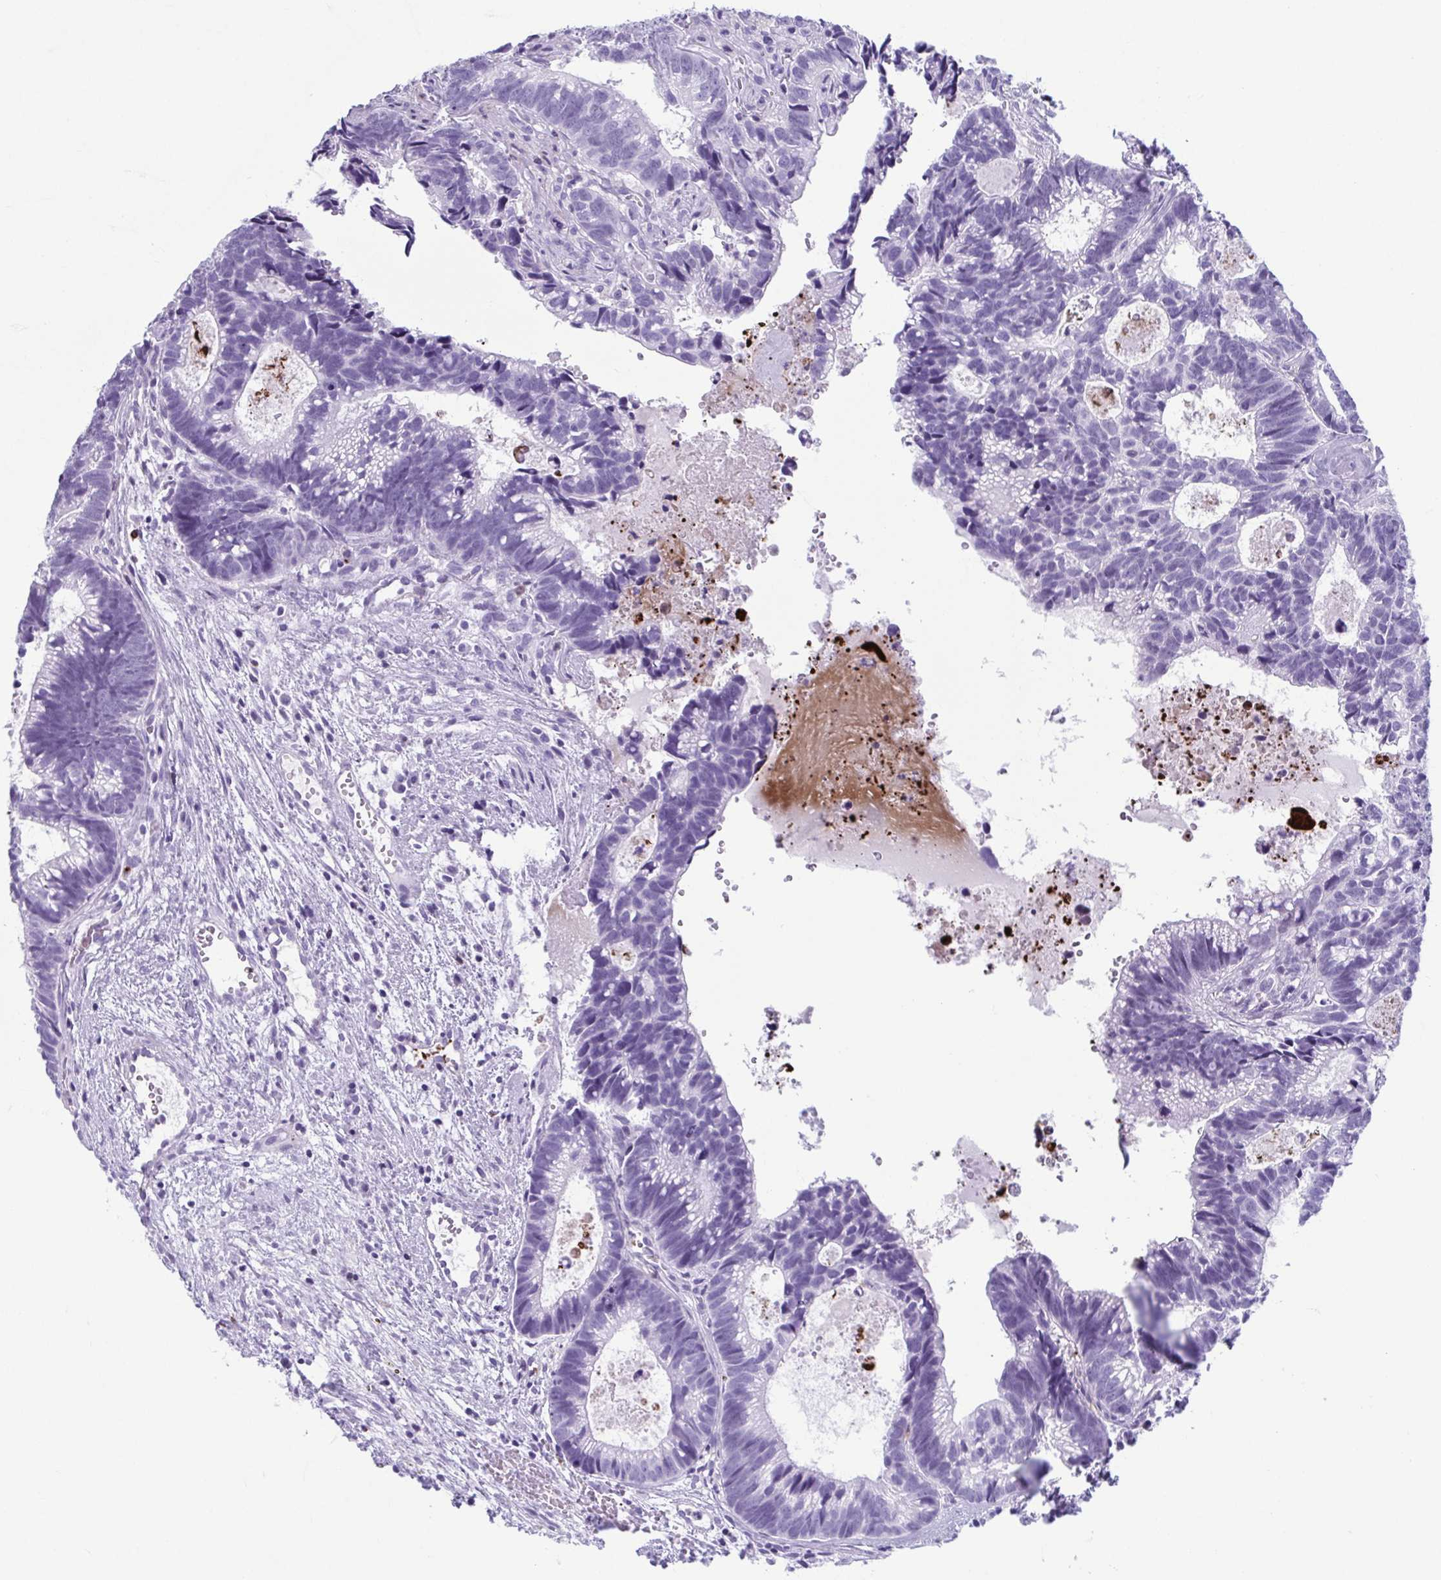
{"staining": {"intensity": "negative", "quantity": "none", "location": "none"}, "tissue": "head and neck cancer", "cell_type": "Tumor cells", "image_type": "cancer", "snomed": [{"axis": "morphology", "description": "Adenocarcinoma, NOS"}, {"axis": "topography", "description": "Head-Neck"}], "caption": "Adenocarcinoma (head and neck) was stained to show a protein in brown. There is no significant staining in tumor cells. (DAB immunohistochemistry visualized using brightfield microscopy, high magnification).", "gene": "TCEAL3", "patient": {"sex": "male", "age": 62}}